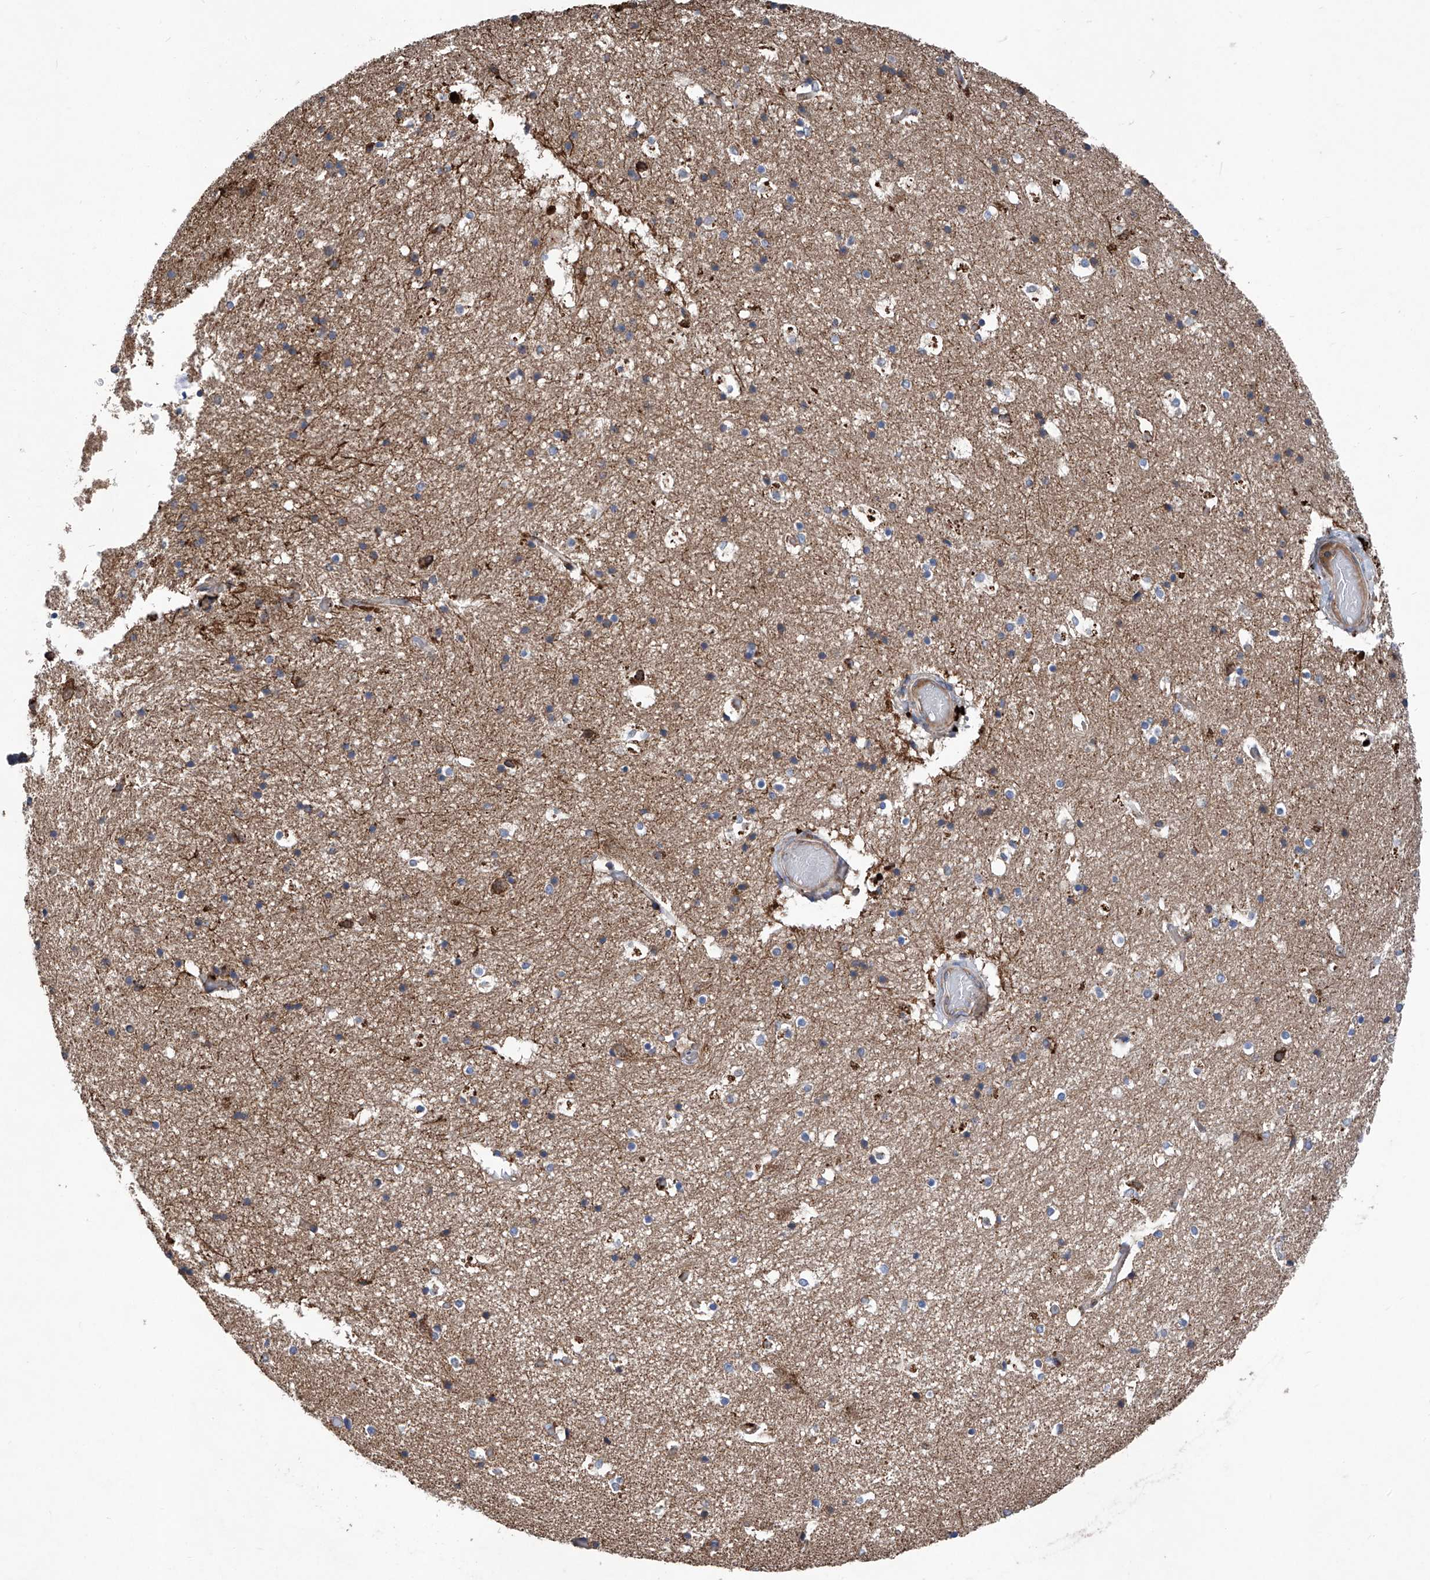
{"staining": {"intensity": "weak", "quantity": "25%-75%", "location": "cytoplasmic/membranous"}, "tissue": "hippocampus", "cell_type": "Glial cells", "image_type": "normal", "snomed": [{"axis": "morphology", "description": "Normal tissue, NOS"}, {"axis": "topography", "description": "Hippocampus"}], "caption": "Protein analysis of unremarkable hippocampus reveals weak cytoplasmic/membranous expression in about 25%-75% of glial cells.", "gene": "ASCC3", "patient": {"sex": "female", "age": 52}}